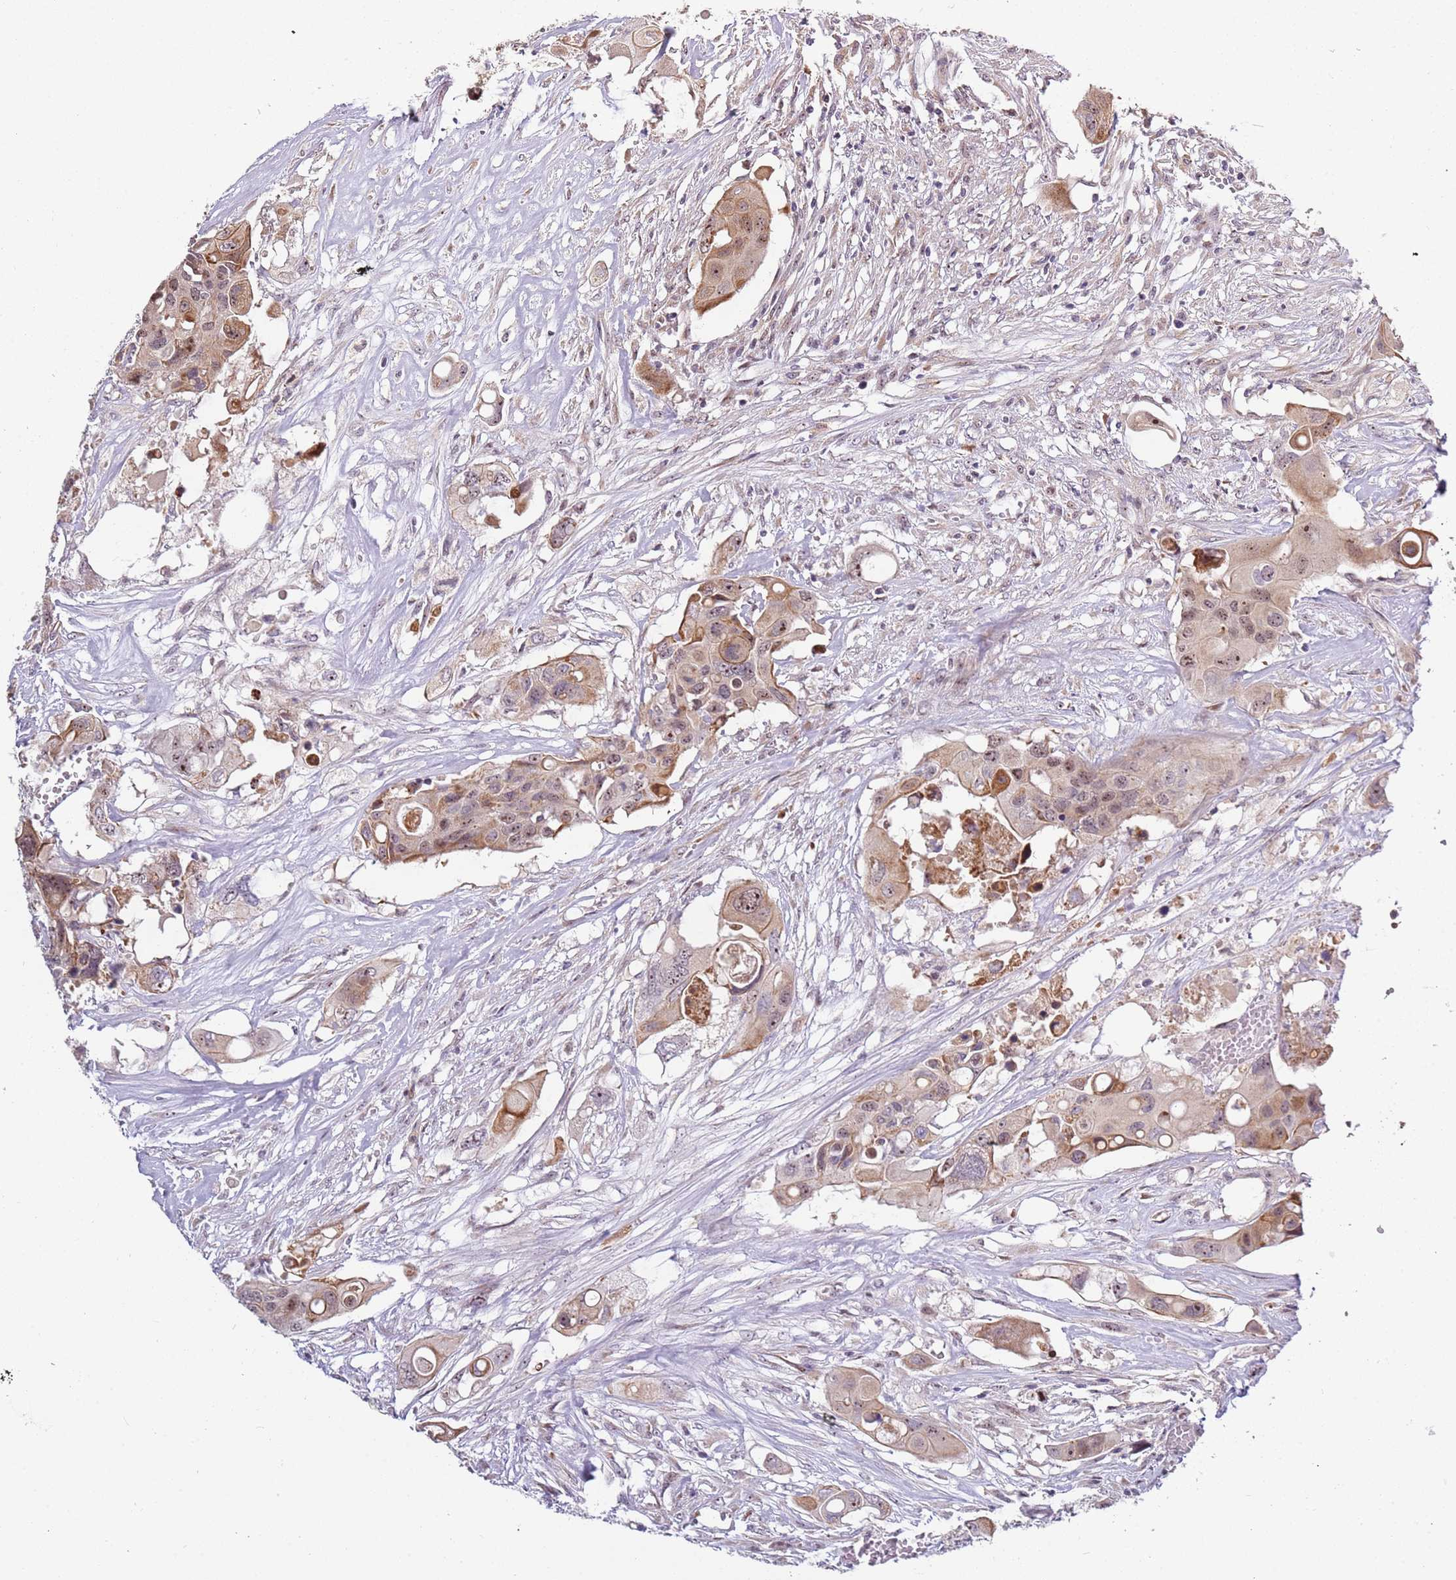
{"staining": {"intensity": "moderate", "quantity": "25%-75%", "location": "nuclear"}, "tissue": "colorectal cancer", "cell_type": "Tumor cells", "image_type": "cancer", "snomed": [{"axis": "morphology", "description": "Adenocarcinoma, NOS"}, {"axis": "topography", "description": "Colon"}], "caption": "A brown stain labels moderate nuclear positivity of a protein in colorectal cancer tumor cells.", "gene": "UCMA", "patient": {"sex": "male", "age": 77}}